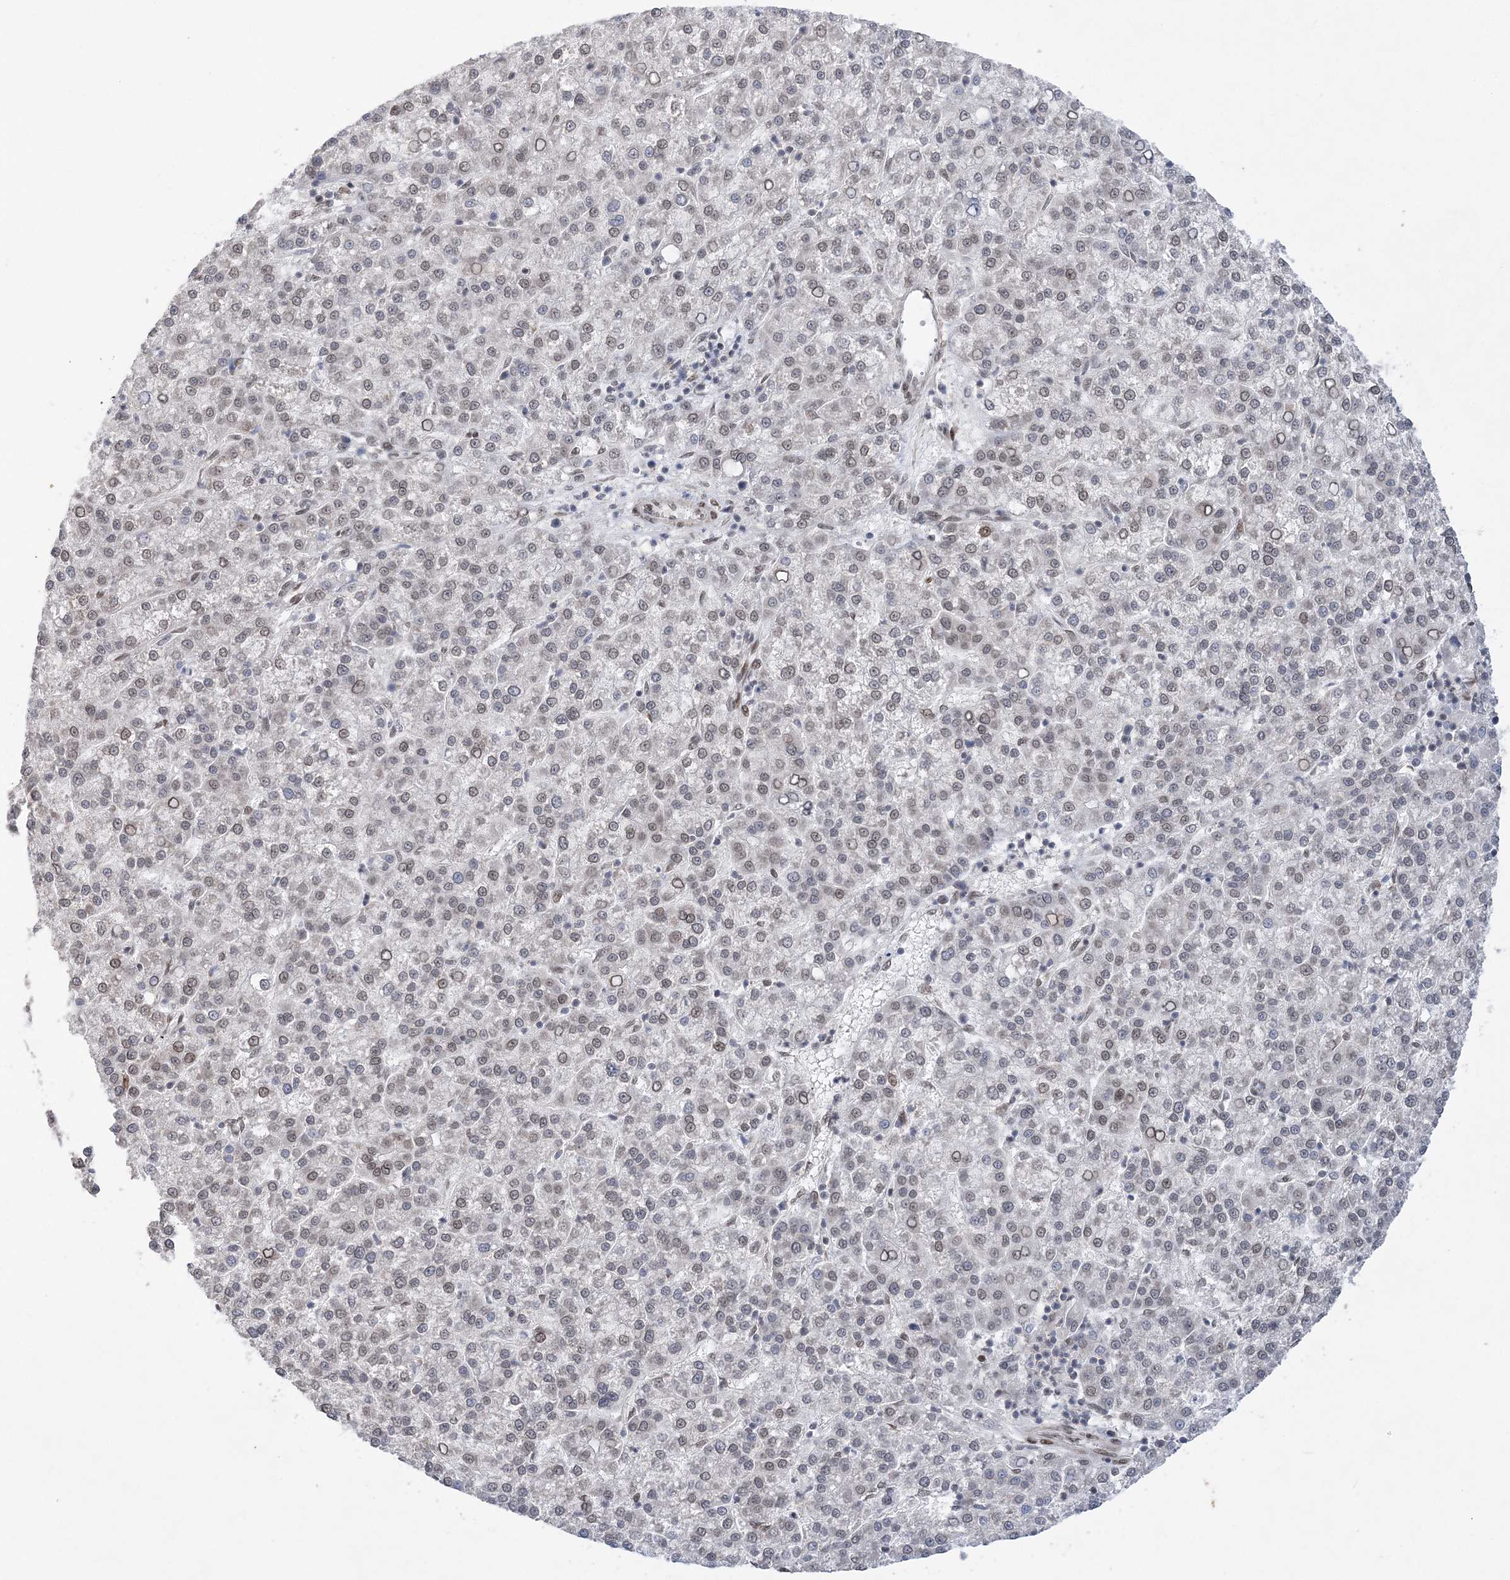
{"staining": {"intensity": "weak", "quantity": "<25%", "location": "nuclear"}, "tissue": "liver cancer", "cell_type": "Tumor cells", "image_type": "cancer", "snomed": [{"axis": "morphology", "description": "Carcinoma, Hepatocellular, NOS"}, {"axis": "topography", "description": "Liver"}], "caption": "This histopathology image is of liver cancer (hepatocellular carcinoma) stained with IHC to label a protein in brown with the nuclei are counter-stained blue. There is no expression in tumor cells. (Stains: DAB (3,3'-diaminobenzidine) immunohistochemistry with hematoxylin counter stain, Microscopy: brightfield microscopy at high magnification).", "gene": "WAC", "patient": {"sex": "female", "age": 58}}